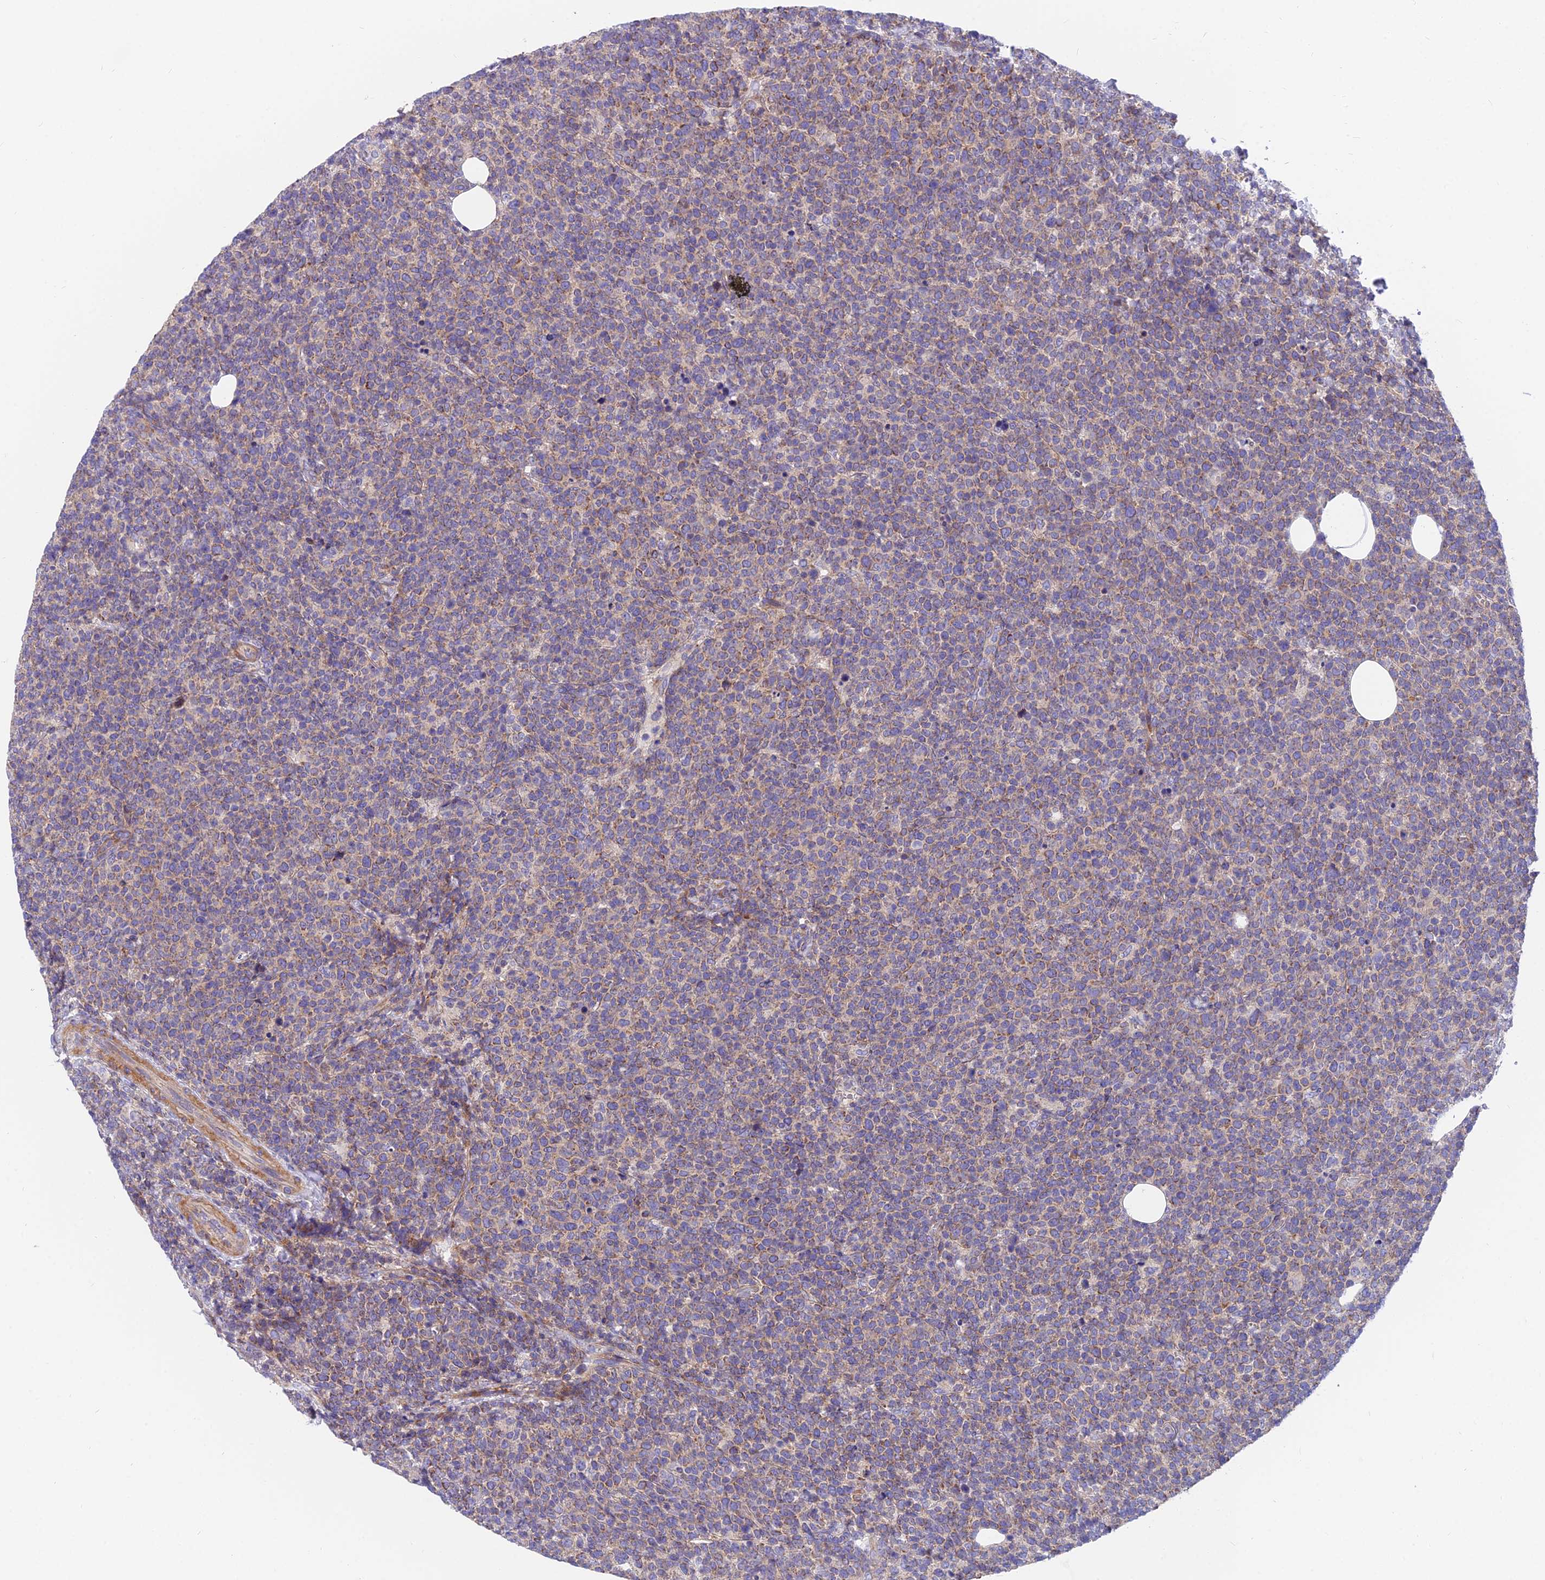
{"staining": {"intensity": "weak", "quantity": "25%-75%", "location": "cytoplasmic/membranous"}, "tissue": "lymphoma", "cell_type": "Tumor cells", "image_type": "cancer", "snomed": [{"axis": "morphology", "description": "Malignant lymphoma, non-Hodgkin's type, High grade"}, {"axis": "topography", "description": "Lymph node"}], "caption": "High-grade malignant lymphoma, non-Hodgkin's type stained with IHC shows weak cytoplasmic/membranous expression in approximately 25%-75% of tumor cells.", "gene": "MVB12A", "patient": {"sex": "male", "age": 61}}